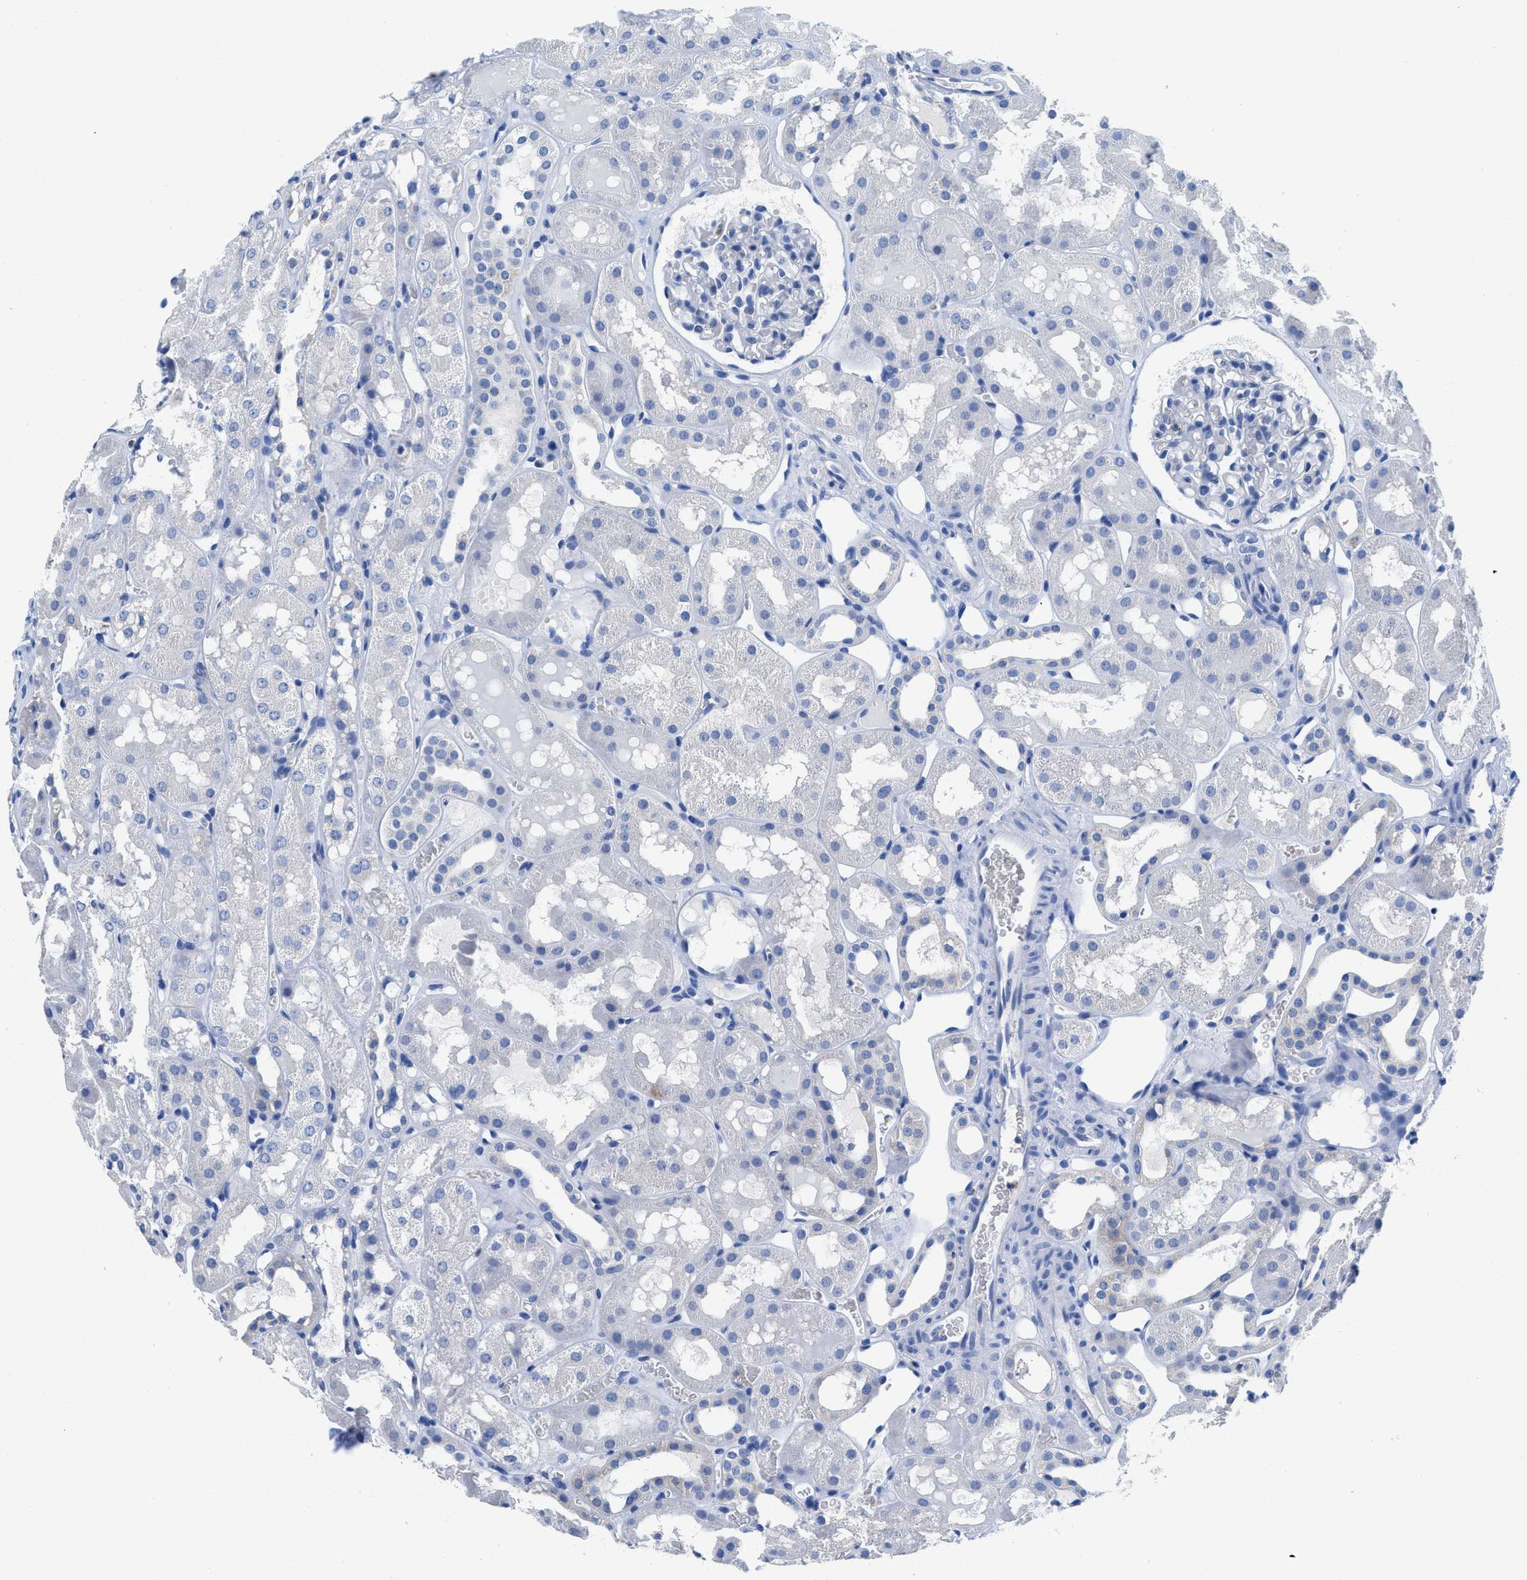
{"staining": {"intensity": "negative", "quantity": "none", "location": "none"}, "tissue": "kidney", "cell_type": "Cells in glomeruli", "image_type": "normal", "snomed": [{"axis": "morphology", "description": "Normal tissue, NOS"}, {"axis": "topography", "description": "Kidney"}, {"axis": "topography", "description": "Urinary bladder"}], "caption": "Immunohistochemistry photomicrograph of unremarkable kidney: kidney stained with DAB (3,3'-diaminobenzidine) exhibits no significant protein positivity in cells in glomeruli.", "gene": "NEB", "patient": {"sex": "male", "age": 16}}